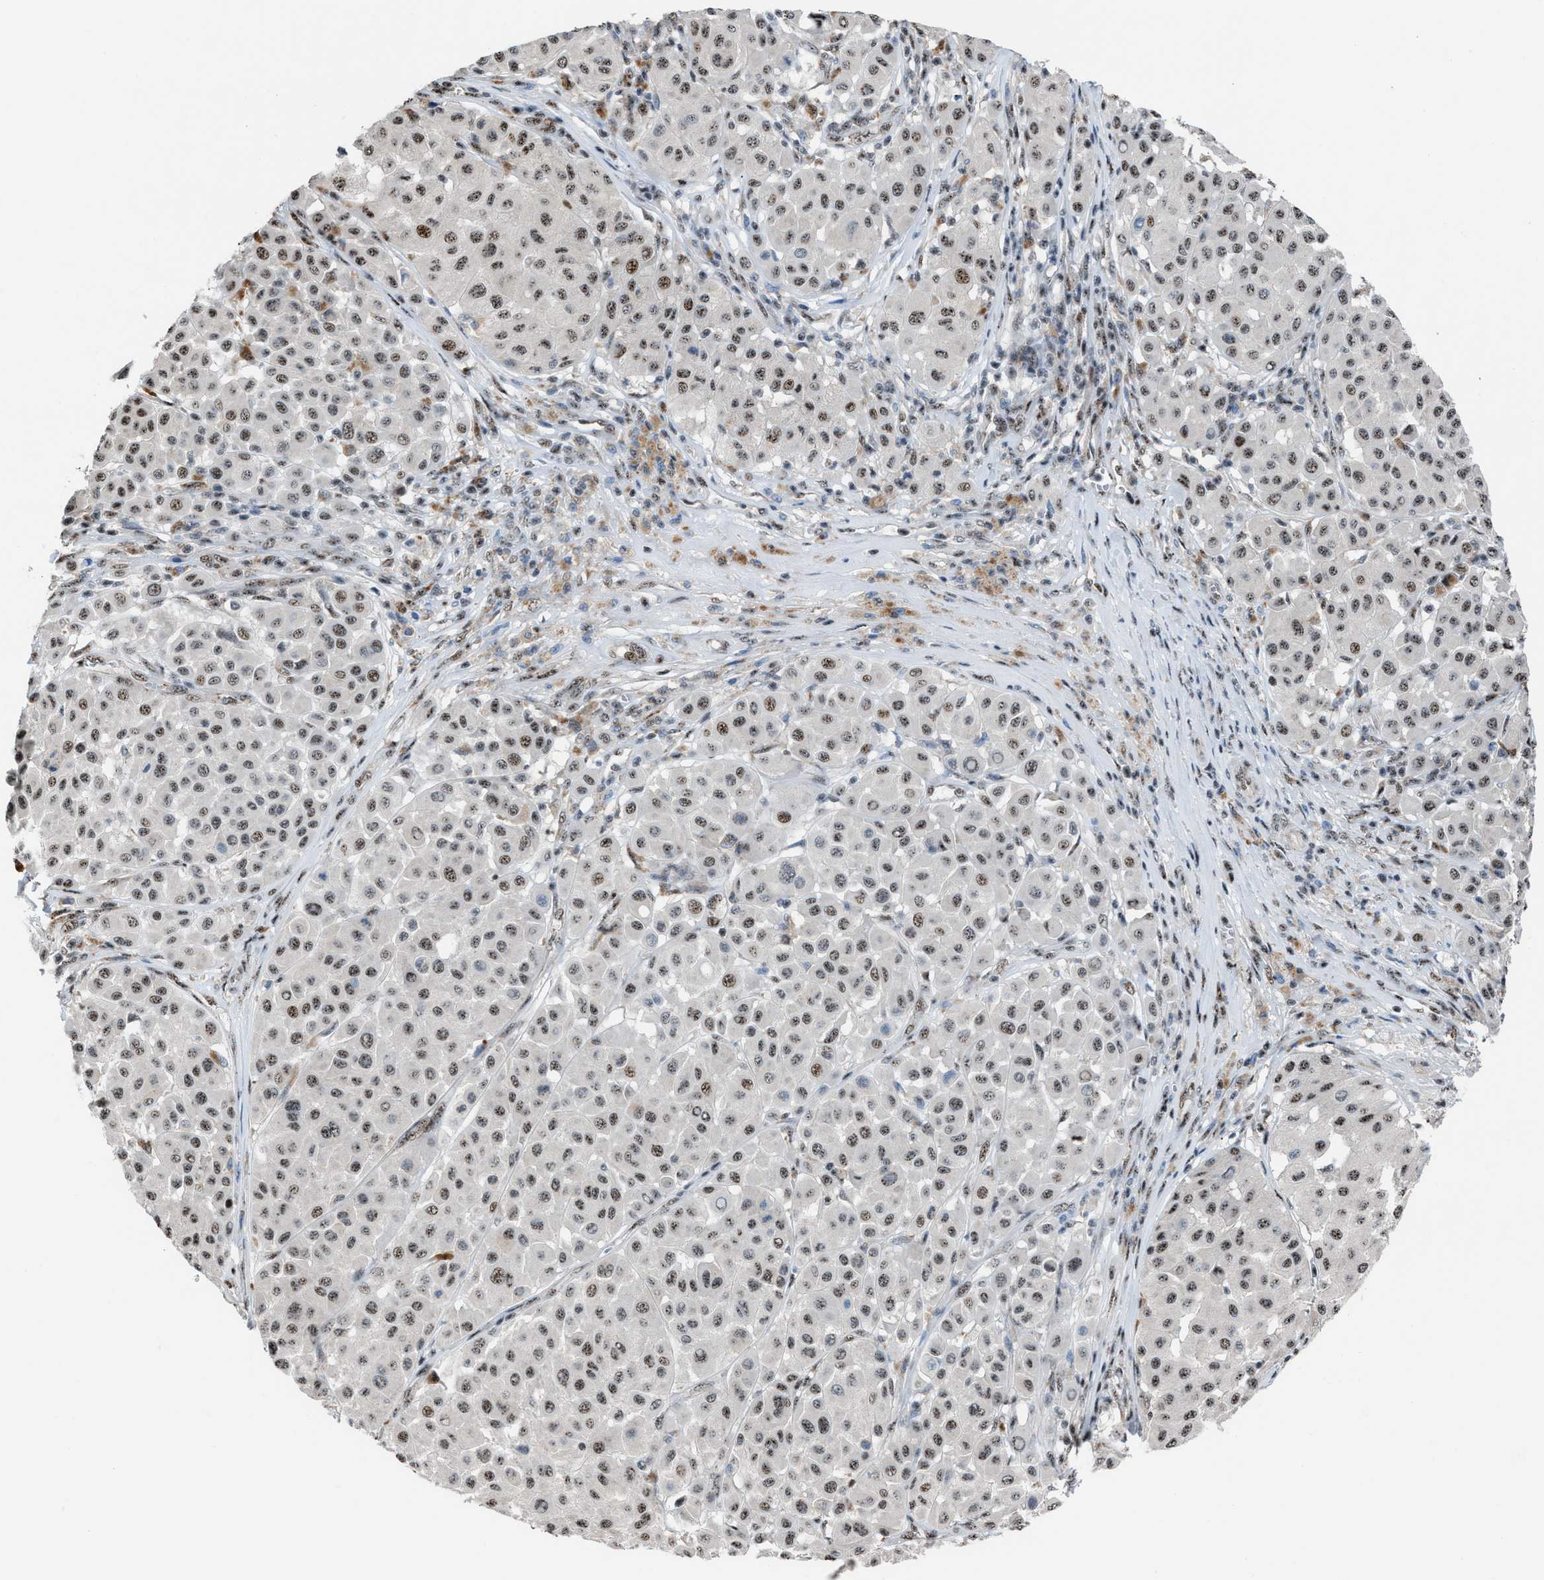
{"staining": {"intensity": "moderate", "quantity": ">75%", "location": "nuclear"}, "tissue": "melanoma", "cell_type": "Tumor cells", "image_type": "cancer", "snomed": [{"axis": "morphology", "description": "Malignant melanoma, Metastatic site"}, {"axis": "topography", "description": "Soft tissue"}], "caption": "Immunohistochemical staining of malignant melanoma (metastatic site) exhibits medium levels of moderate nuclear positivity in about >75% of tumor cells. Nuclei are stained in blue.", "gene": "CENPP", "patient": {"sex": "male", "age": 41}}